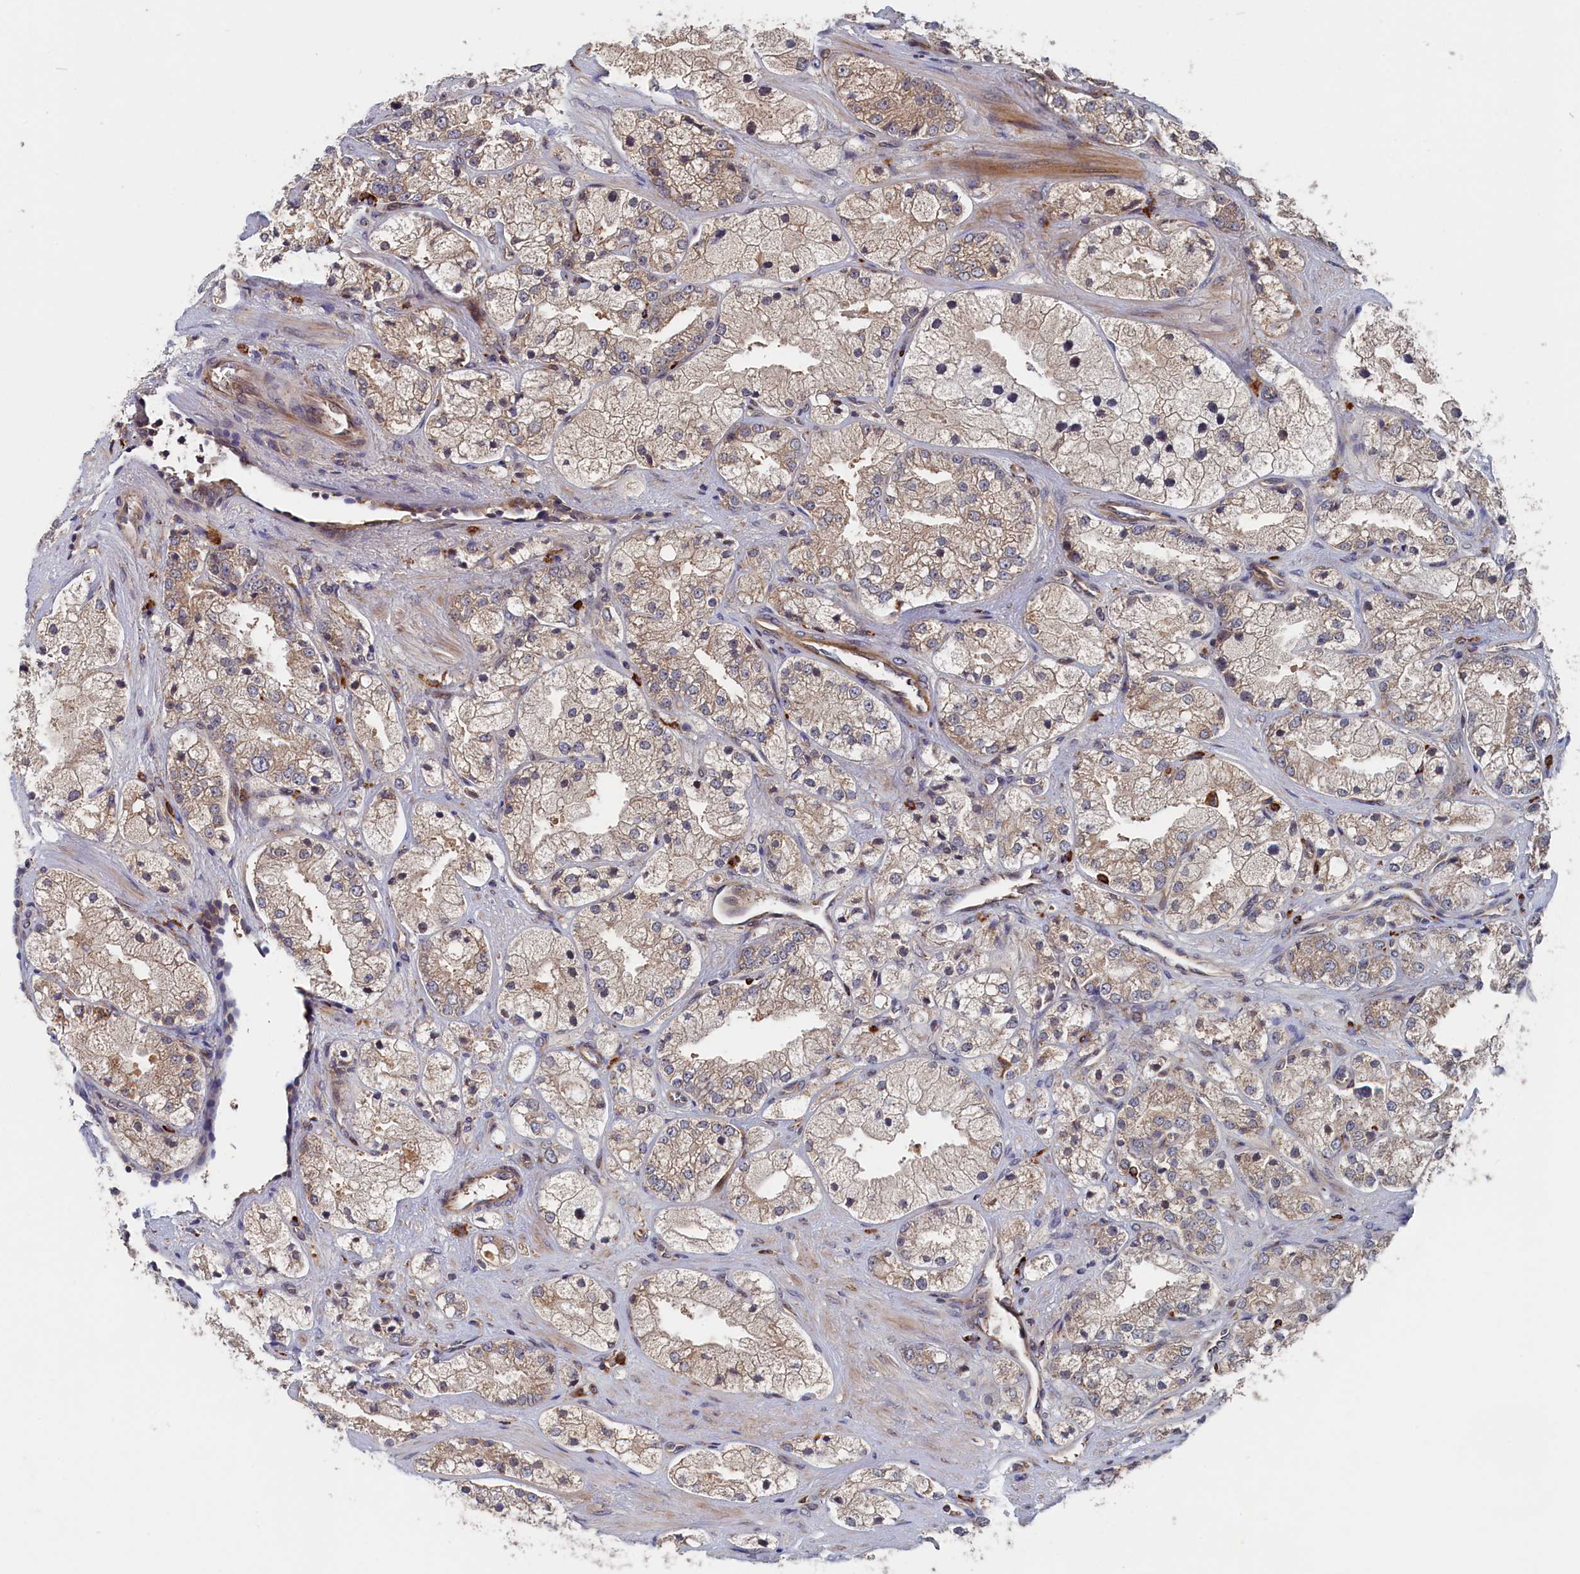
{"staining": {"intensity": "weak", "quantity": "25%-75%", "location": "cytoplasmic/membranous"}, "tissue": "prostate cancer", "cell_type": "Tumor cells", "image_type": "cancer", "snomed": [{"axis": "morphology", "description": "Adenocarcinoma, High grade"}, {"axis": "topography", "description": "Prostate"}], "caption": "Adenocarcinoma (high-grade) (prostate) tissue demonstrates weak cytoplasmic/membranous expression in approximately 25%-75% of tumor cells (DAB (3,3'-diaminobenzidine) IHC, brown staining for protein, blue staining for nuclei).", "gene": "TRAPPC2L", "patient": {"sex": "male", "age": 50}}